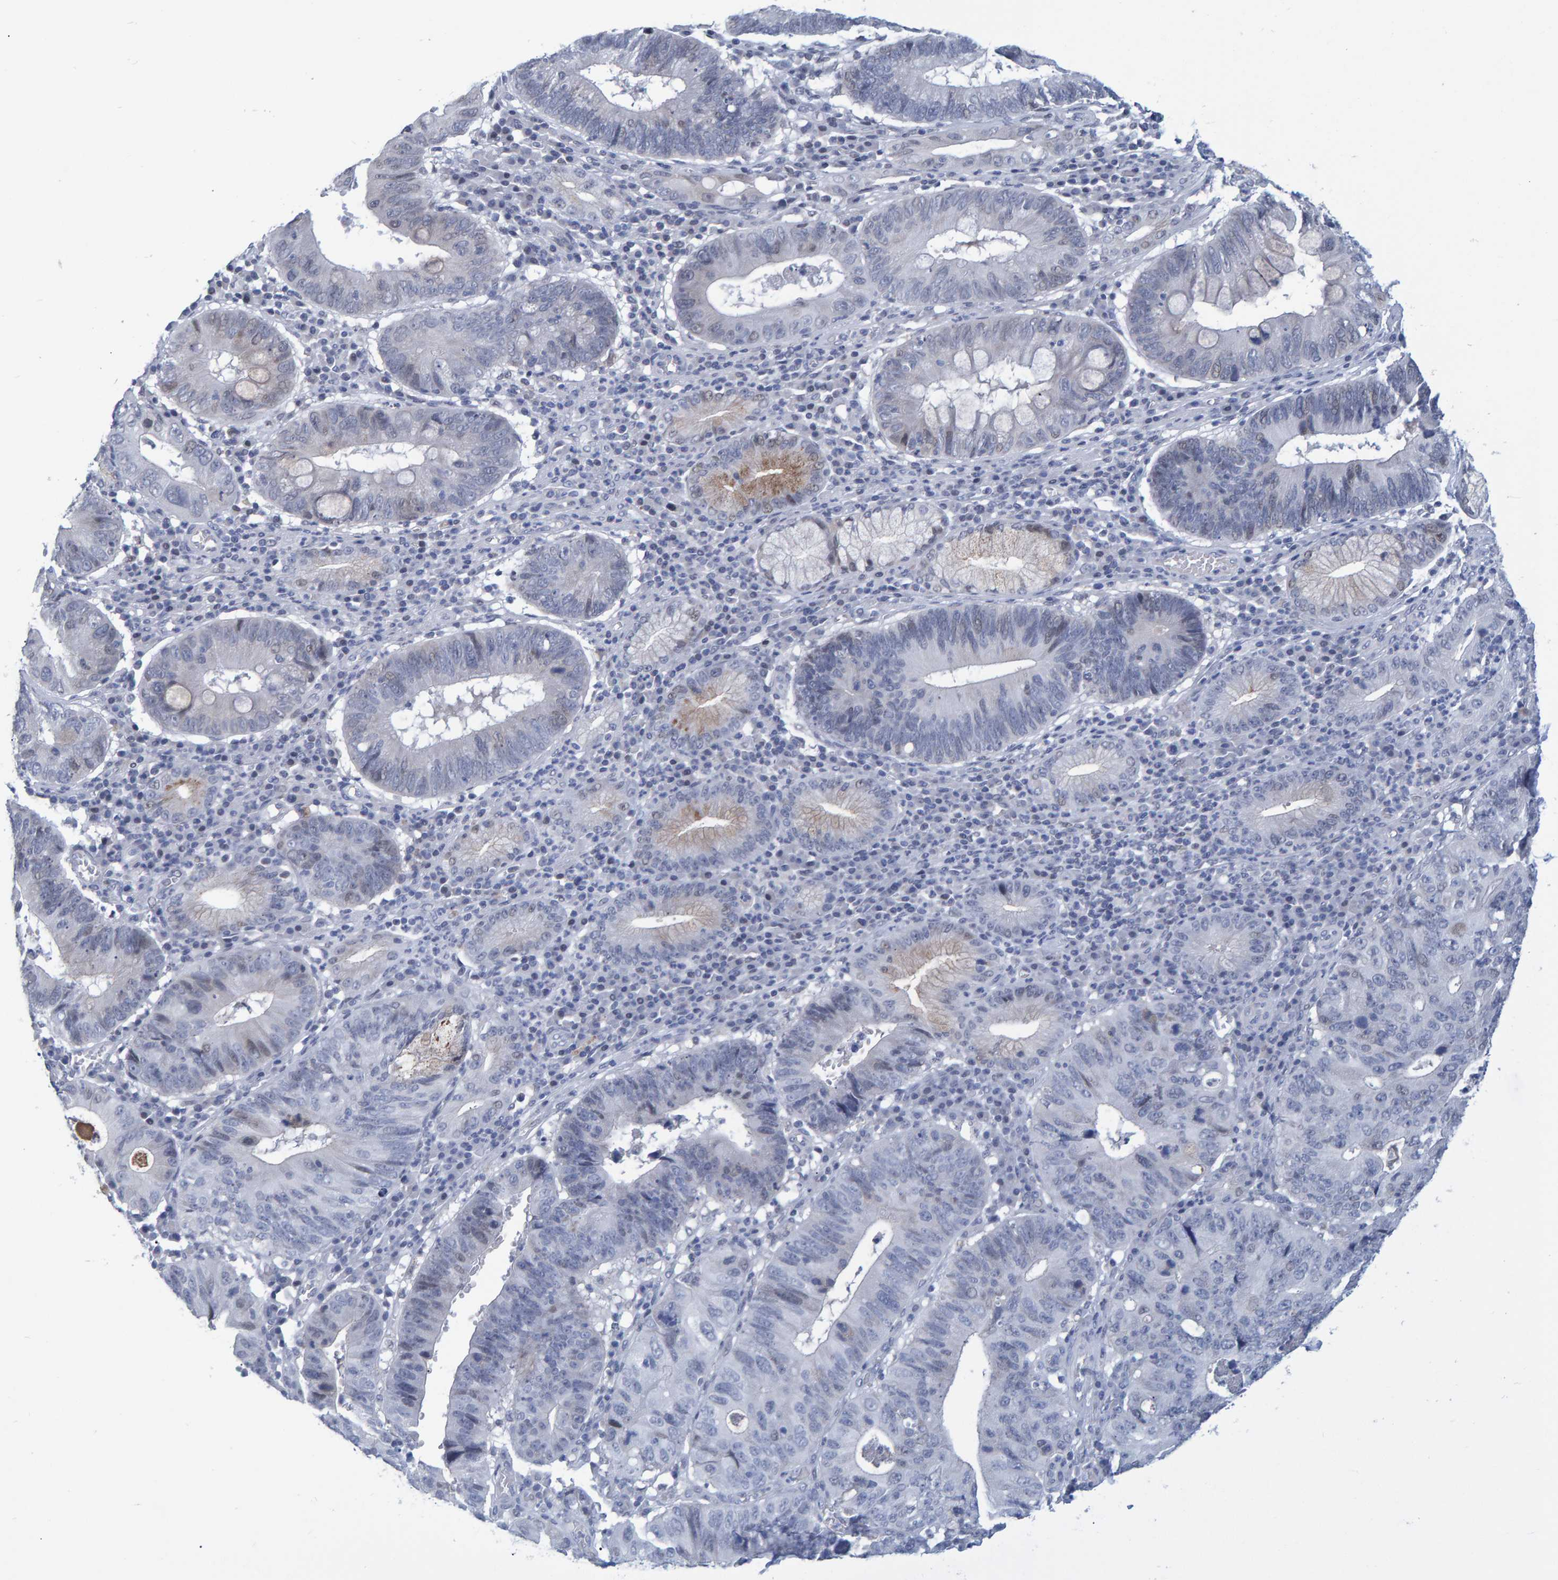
{"staining": {"intensity": "weak", "quantity": "<25%", "location": "cytoplasmic/membranous,nuclear"}, "tissue": "stomach cancer", "cell_type": "Tumor cells", "image_type": "cancer", "snomed": [{"axis": "morphology", "description": "Adenocarcinoma, NOS"}, {"axis": "topography", "description": "Stomach"}], "caption": "The histopathology image displays no staining of tumor cells in stomach adenocarcinoma.", "gene": "PROCA1", "patient": {"sex": "male", "age": 59}}